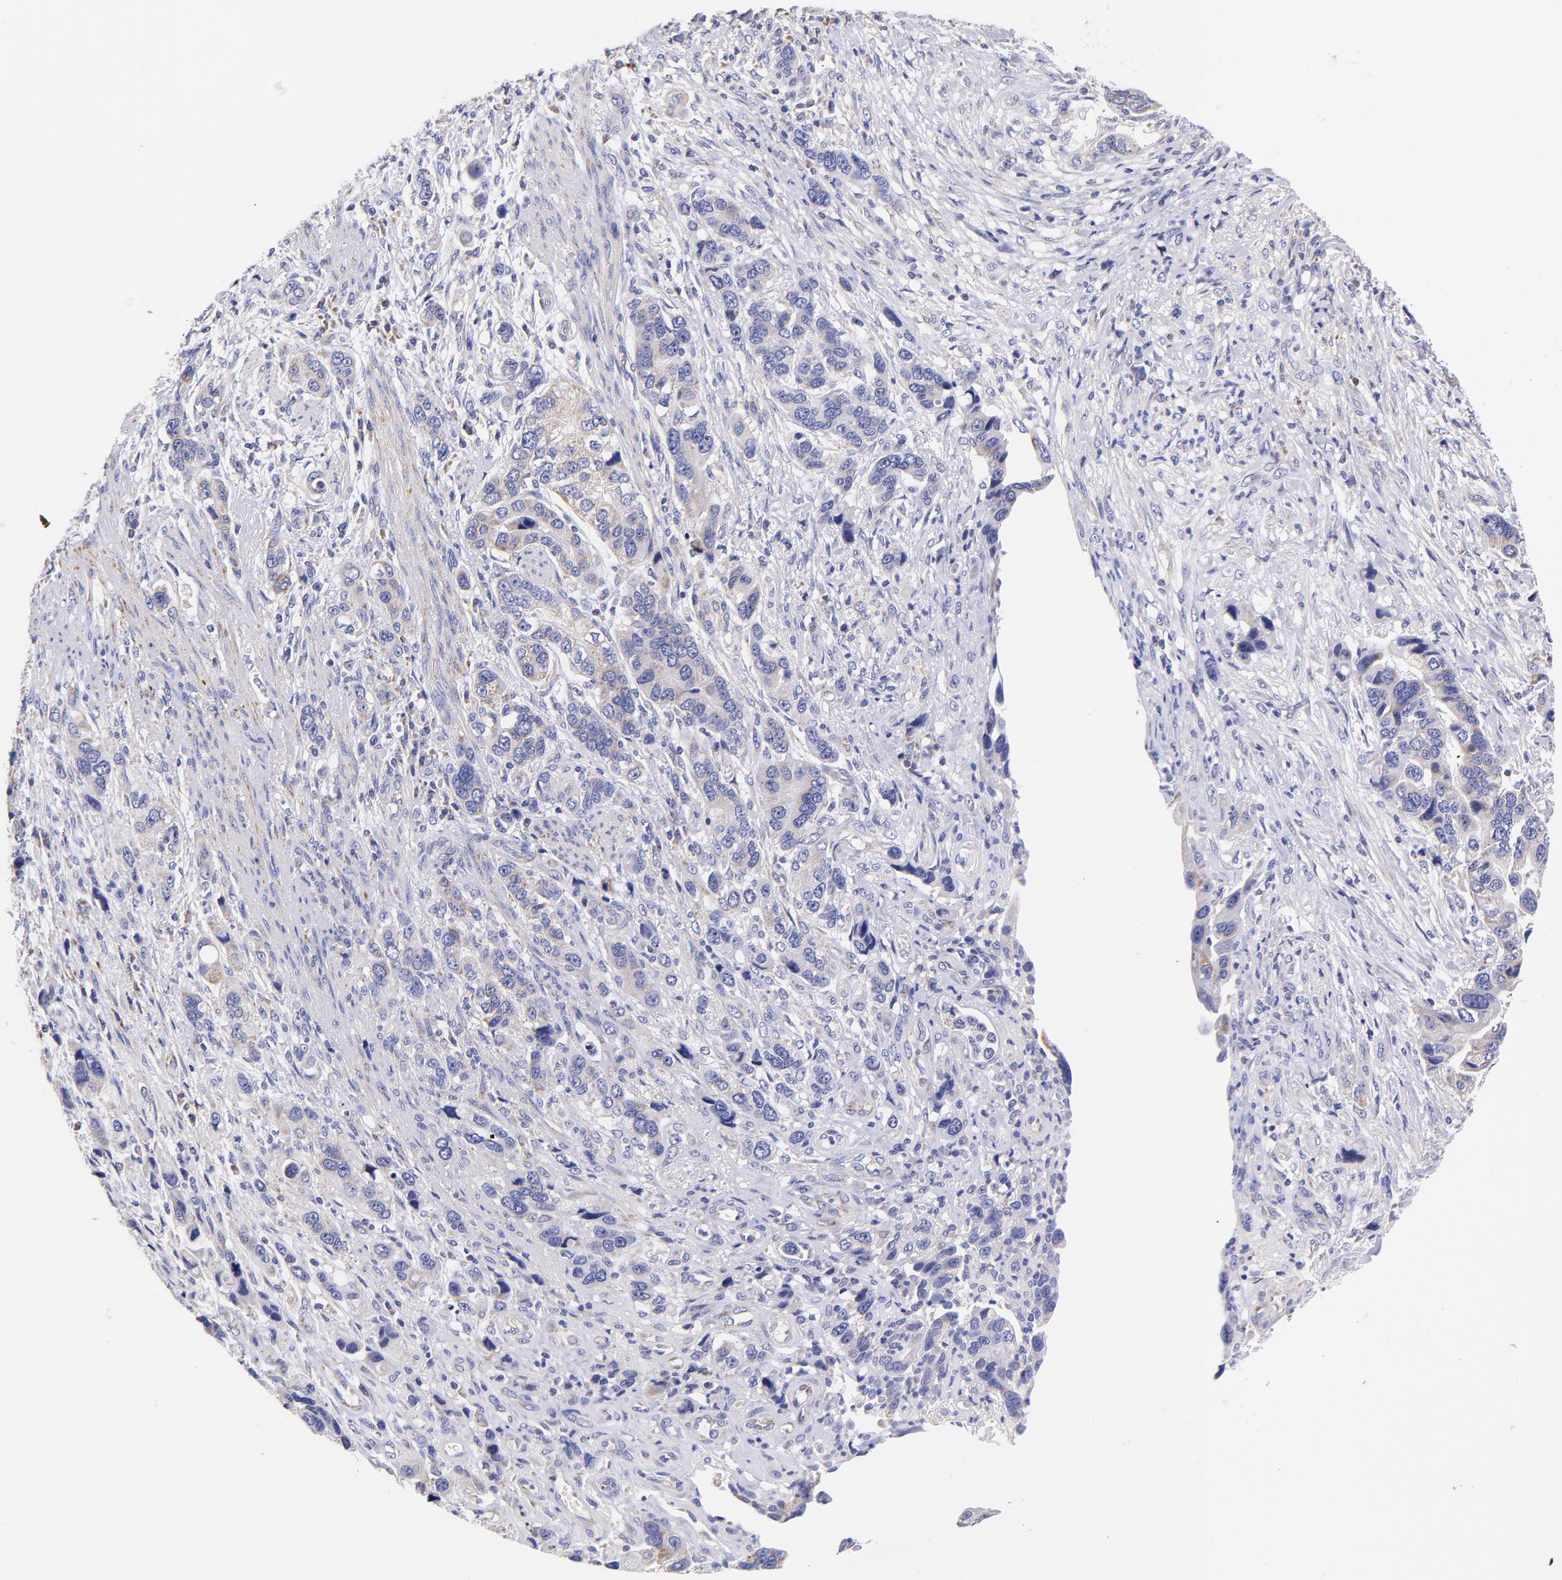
{"staining": {"intensity": "moderate", "quantity": "<25%", "location": "cytoplasmic/membranous"}, "tissue": "stomach cancer", "cell_type": "Tumor cells", "image_type": "cancer", "snomed": [{"axis": "morphology", "description": "Adenocarcinoma, NOS"}, {"axis": "topography", "description": "Stomach, lower"}], "caption": "Immunohistochemical staining of human stomach adenocarcinoma shows moderate cytoplasmic/membranous protein staining in about <25% of tumor cells.", "gene": "NDUFB7", "patient": {"sex": "female", "age": 93}}